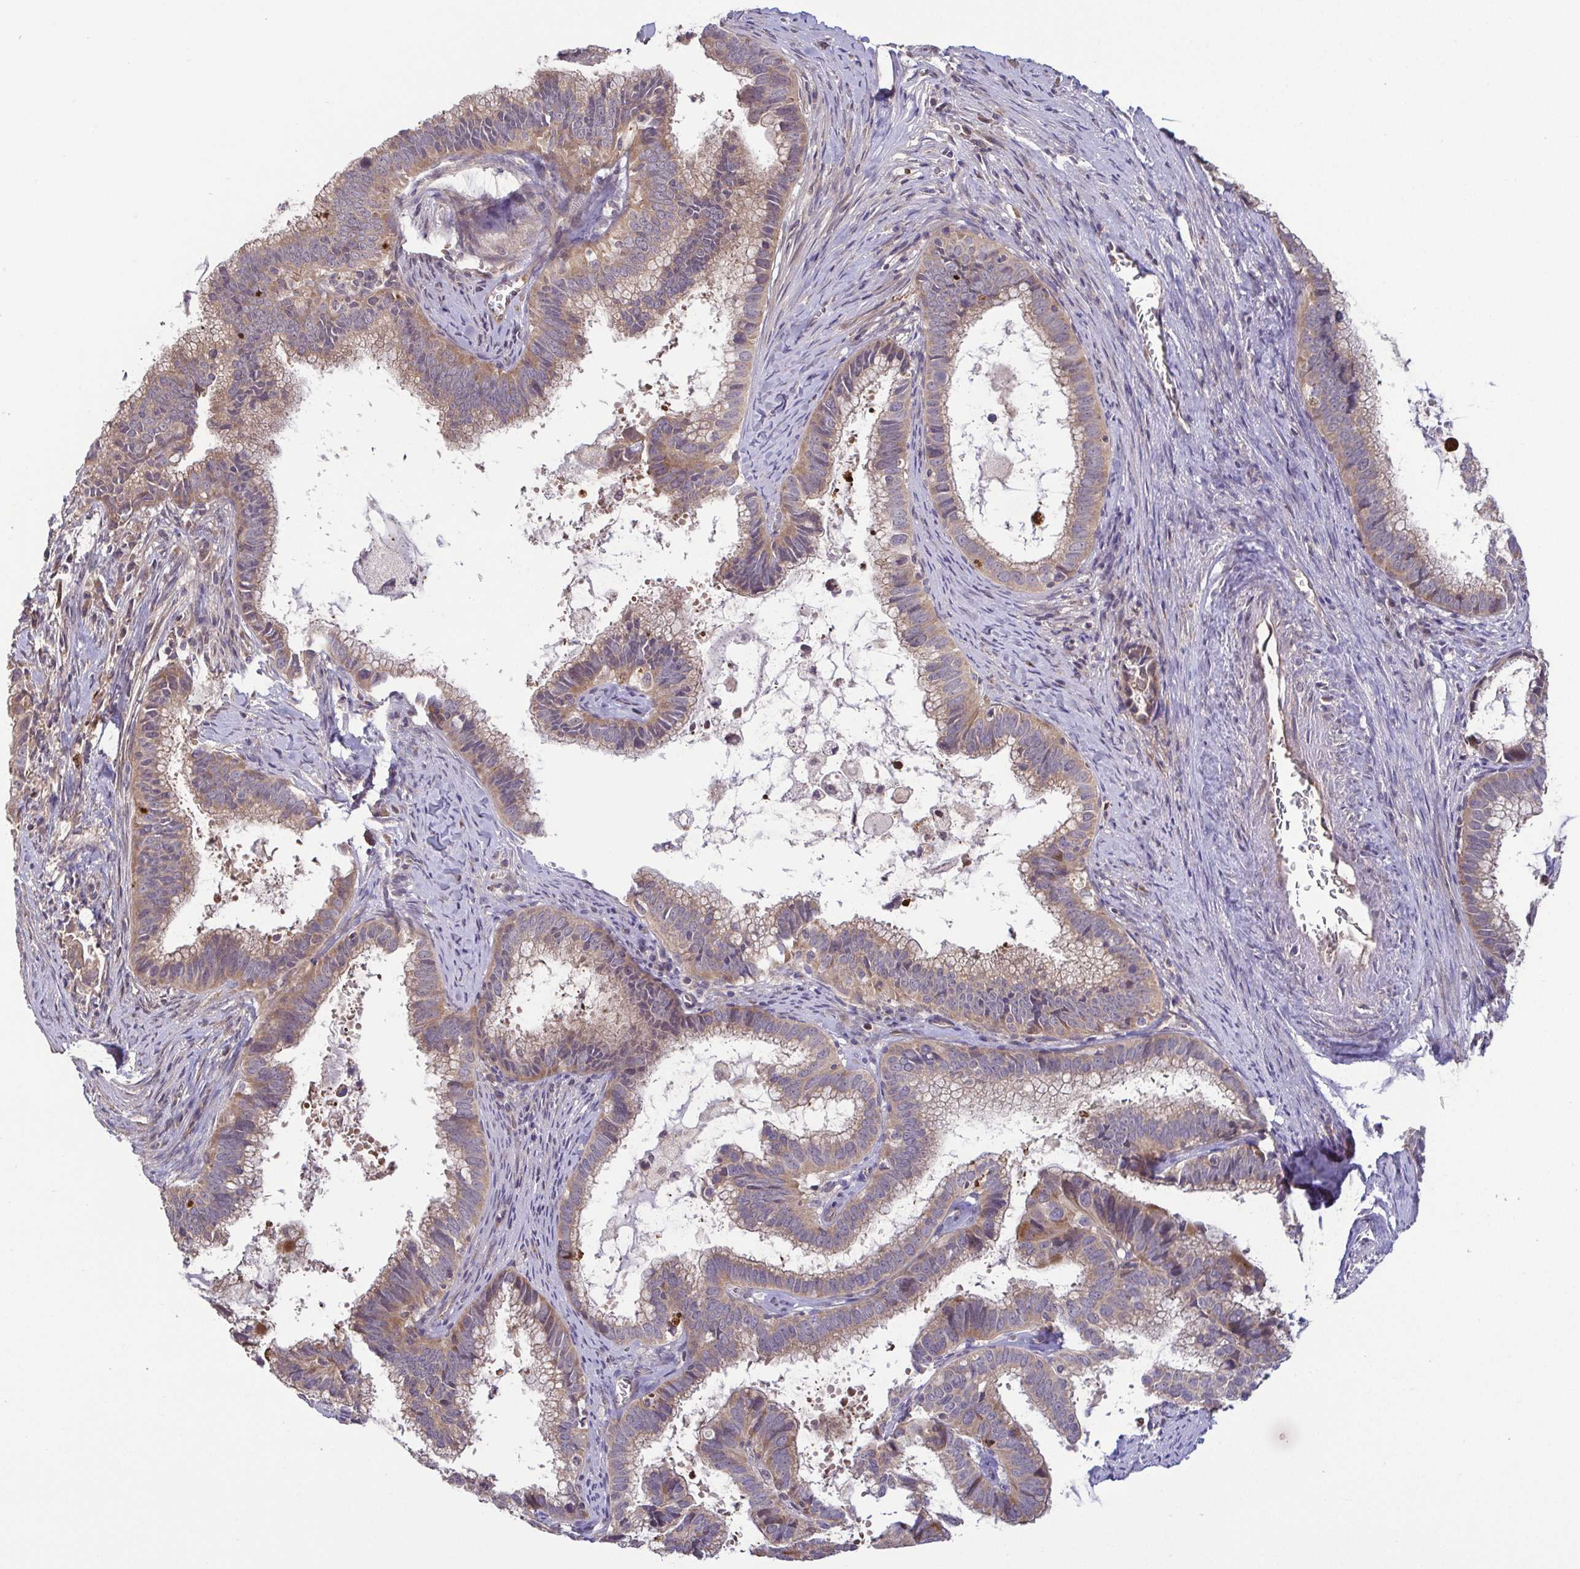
{"staining": {"intensity": "moderate", "quantity": ">75%", "location": "cytoplasmic/membranous"}, "tissue": "cervical cancer", "cell_type": "Tumor cells", "image_type": "cancer", "snomed": [{"axis": "morphology", "description": "Adenocarcinoma, NOS"}, {"axis": "topography", "description": "Cervix"}], "caption": "Human cervical cancer (adenocarcinoma) stained with a brown dye shows moderate cytoplasmic/membranous positive staining in approximately >75% of tumor cells.", "gene": "OSBPL7", "patient": {"sex": "female", "age": 61}}